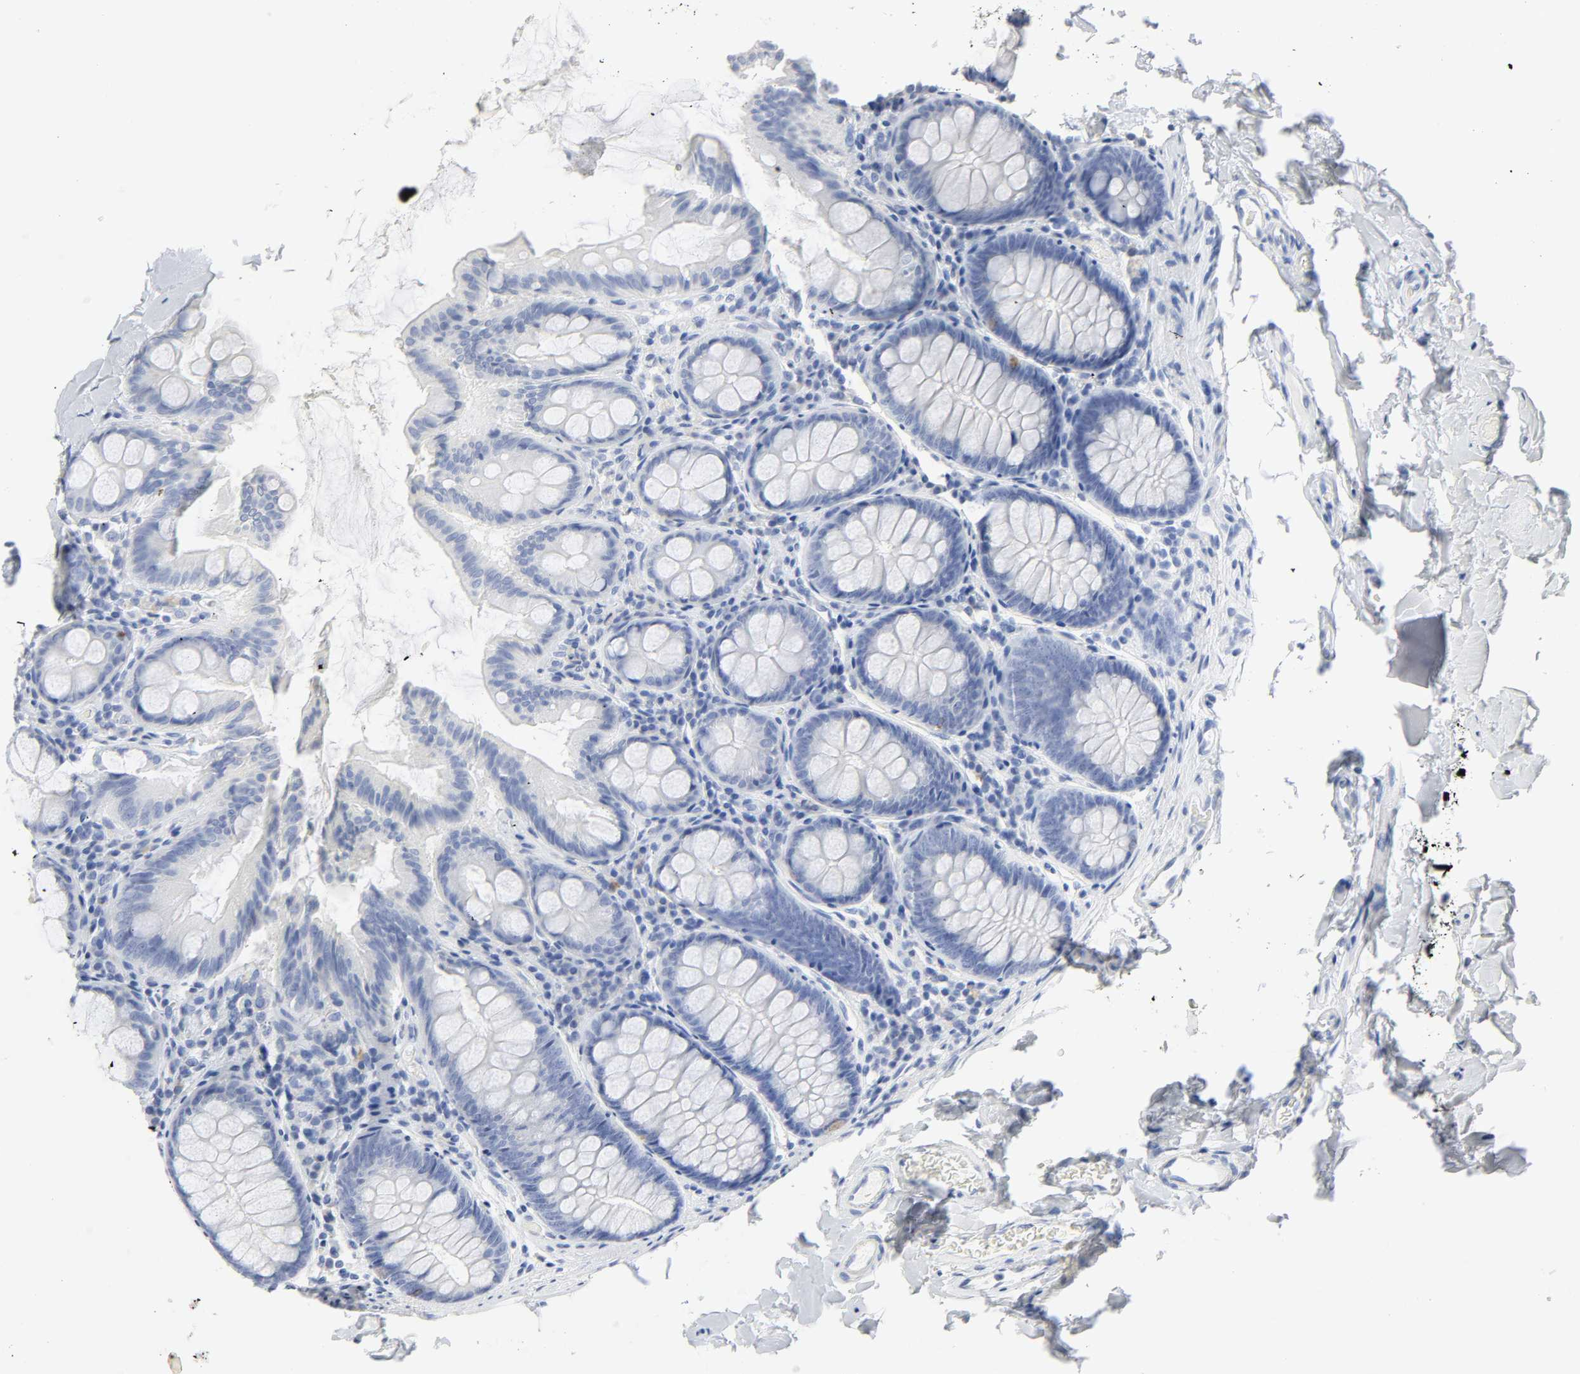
{"staining": {"intensity": "negative", "quantity": "none", "location": "none"}, "tissue": "colon", "cell_type": "Endothelial cells", "image_type": "normal", "snomed": [{"axis": "morphology", "description": "Normal tissue, NOS"}, {"axis": "topography", "description": "Colon"}], "caption": "The immunohistochemistry (IHC) micrograph has no significant expression in endothelial cells of colon.", "gene": "ACP3", "patient": {"sex": "female", "age": 61}}